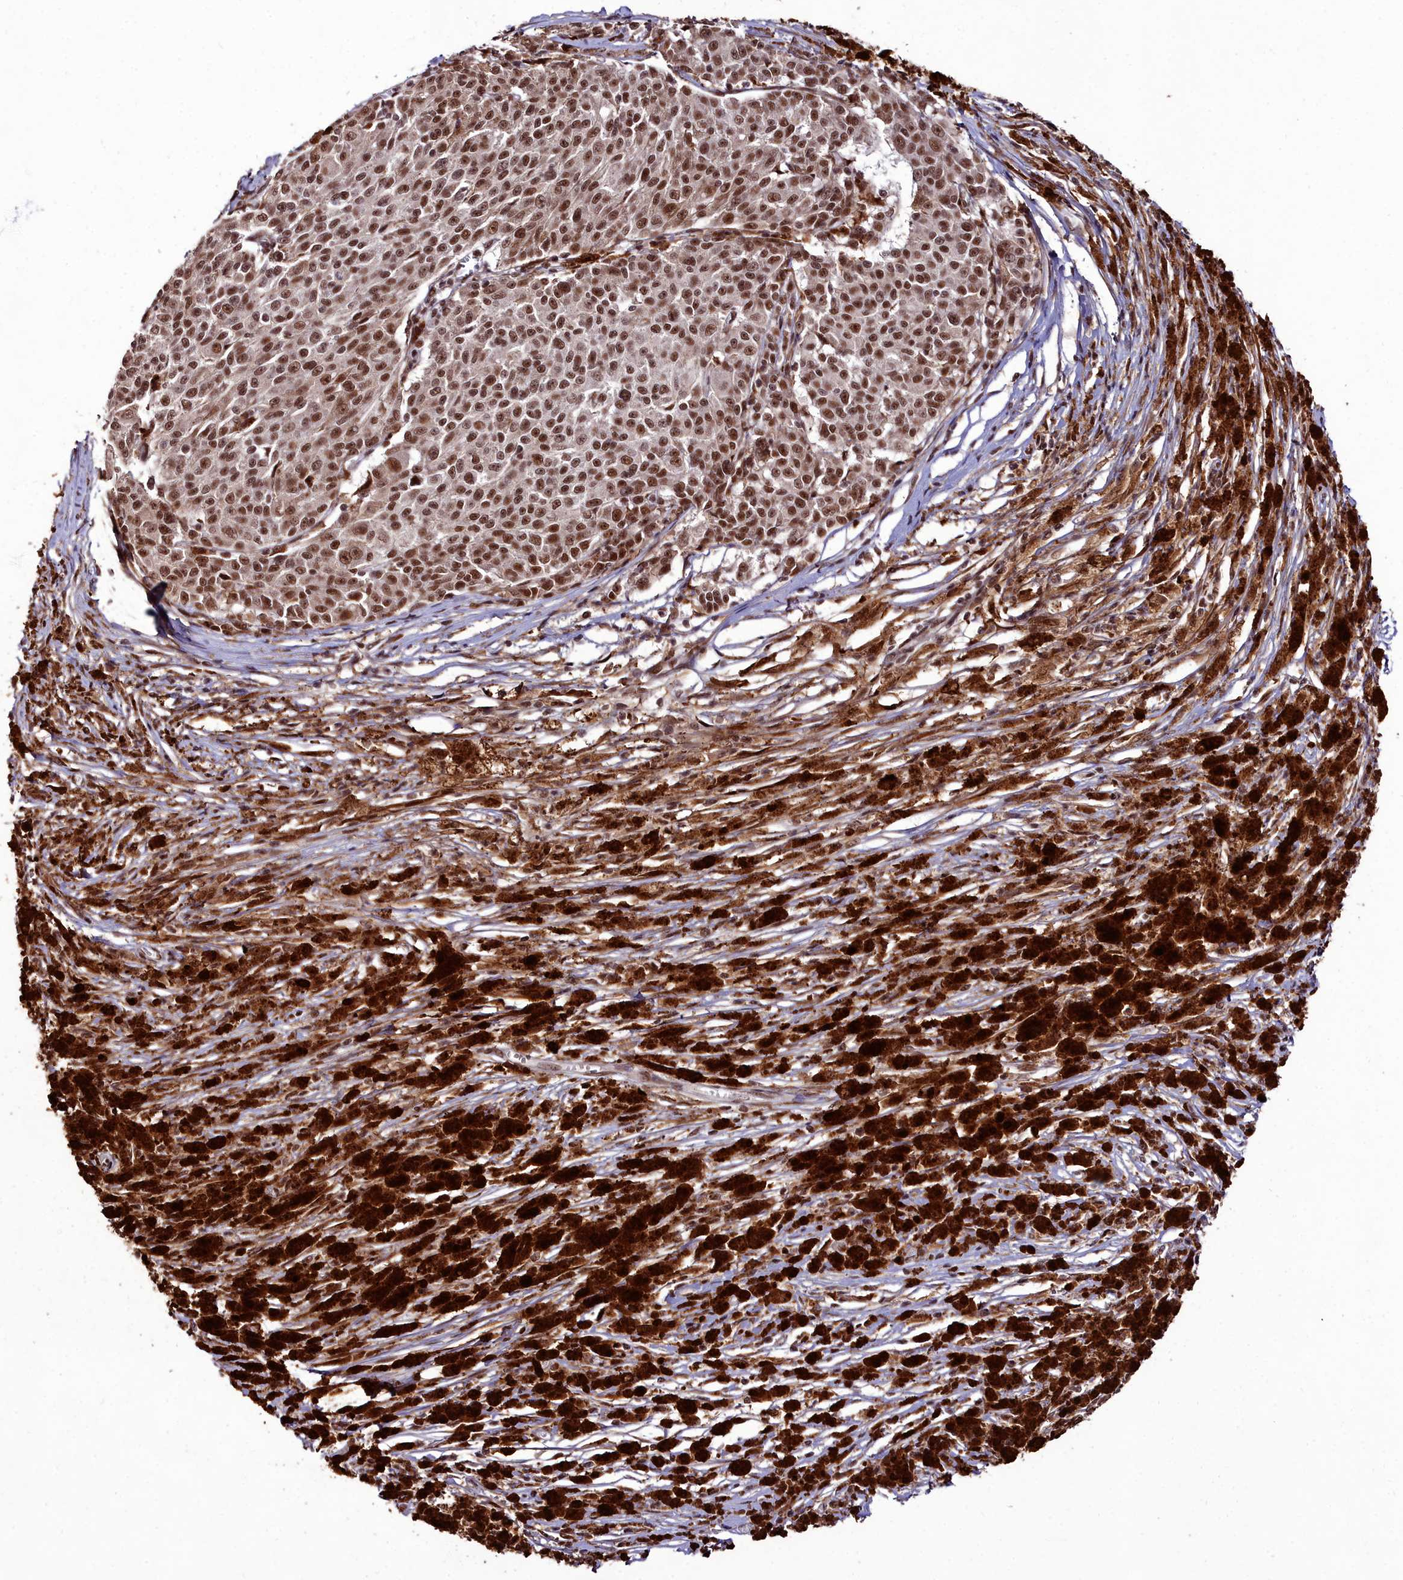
{"staining": {"intensity": "strong", "quantity": ">75%", "location": "nuclear"}, "tissue": "melanoma", "cell_type": "Tumor cells", "image_type": "cancer", "snomed": [{"axis": "morphology", "description": "Malignant melanoma, NOS"}, {"axis": "topography", "description": "Skin"}], "caption": "Strong nuclear protein positivity is present in approximately >75% of tumor cells in melanoma.", "gene": "CXXC1", "patient": {"sex": "female", "age": 52}}